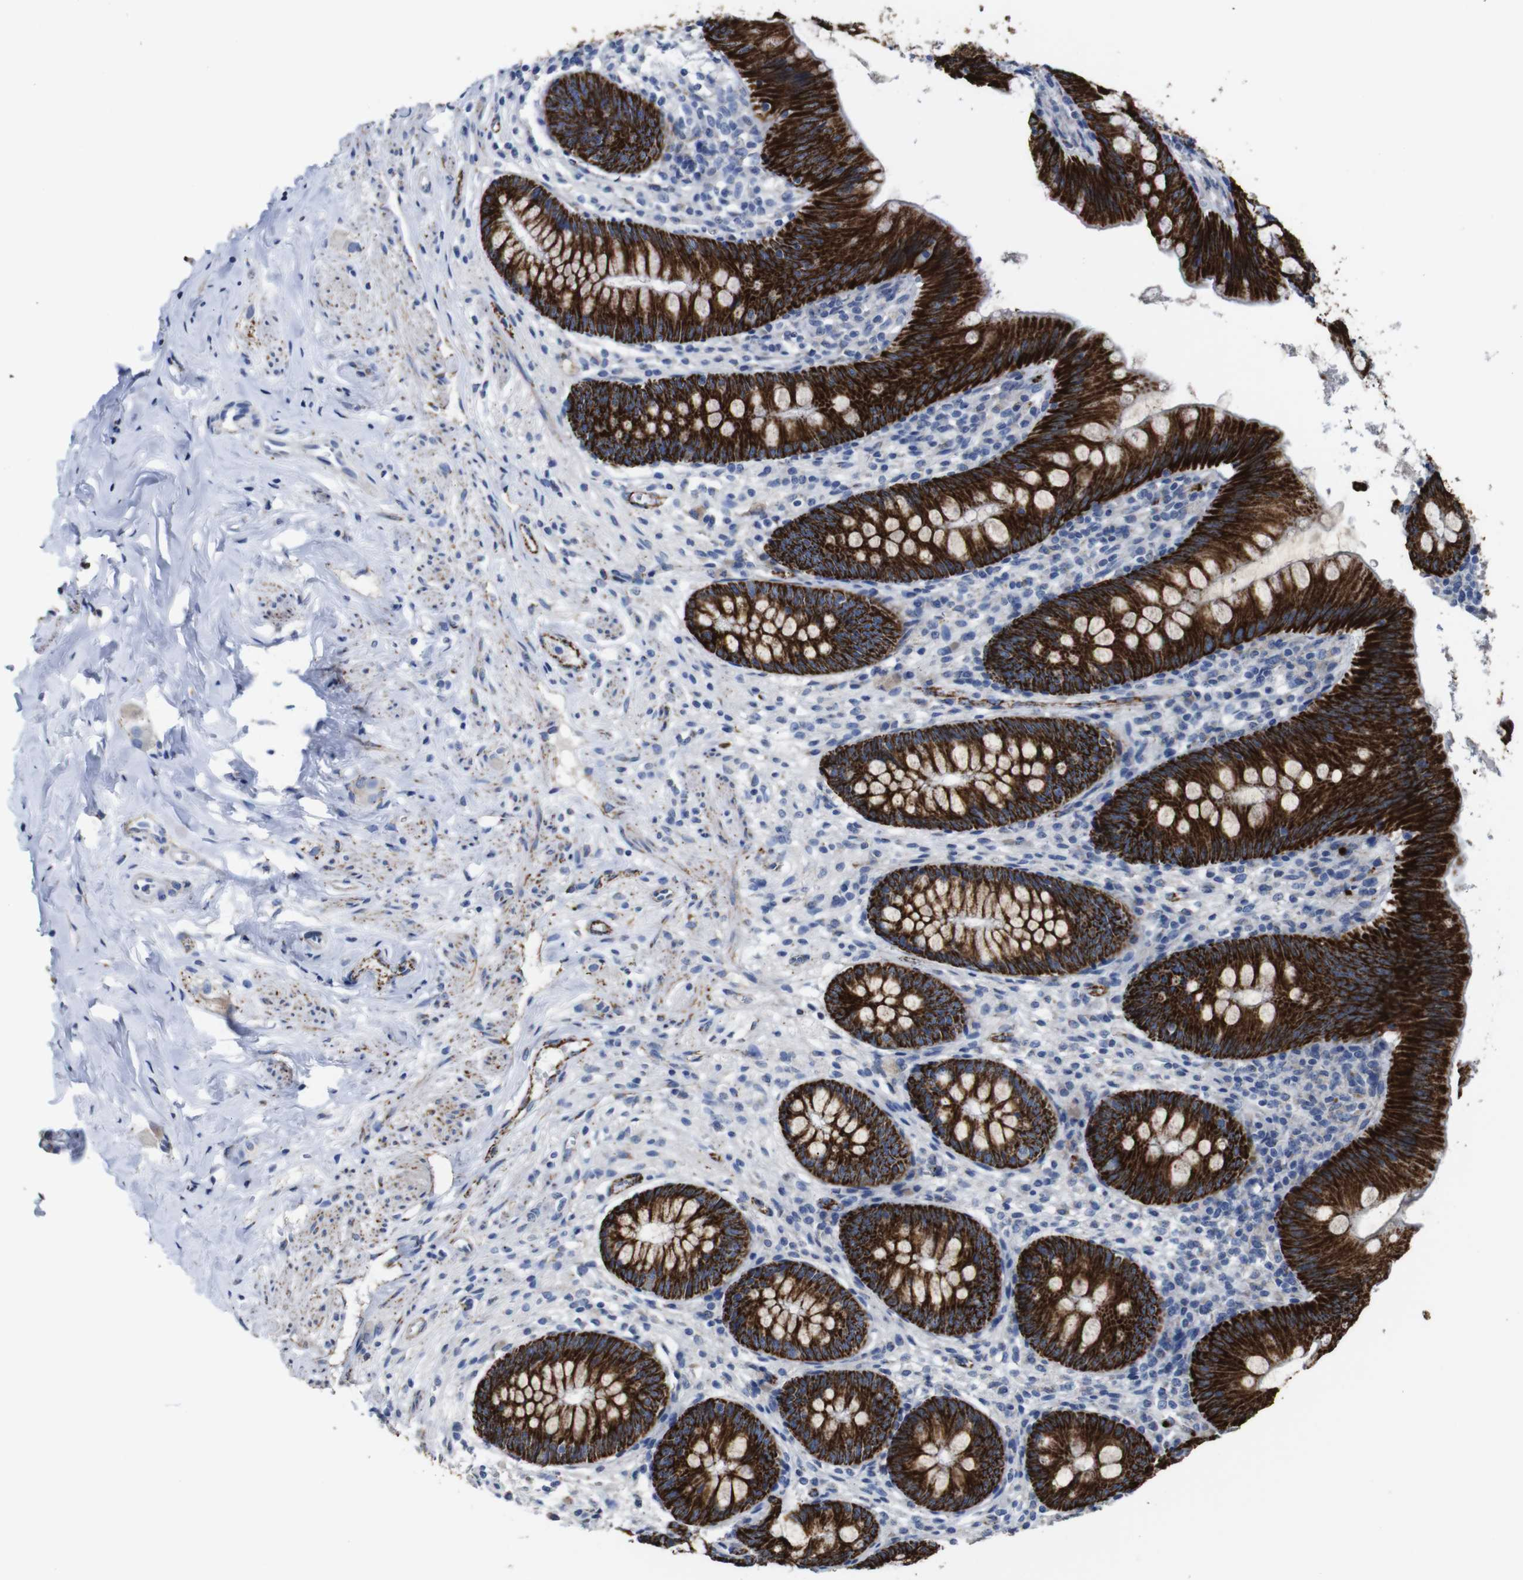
{"staining": {"intensity": "moderate", "quantity": ">75%", "location": "cytoplasmic/membranous"}, "tissue": "appendix", "cell_type": "Glandular cells", "image_type": "normal", "snomed": [{"axis": "morphology", "description": "Normal tissue, NOS"}, {"axis": "topography", "description": "Appendix"}], "caption": "Unremarkable appendix shows moderate cytoplasmic/membranous positivity in approximately >75% of glandular cells.", "gene": "MAOA", "patient": {"sex": "male", "age": 56}}